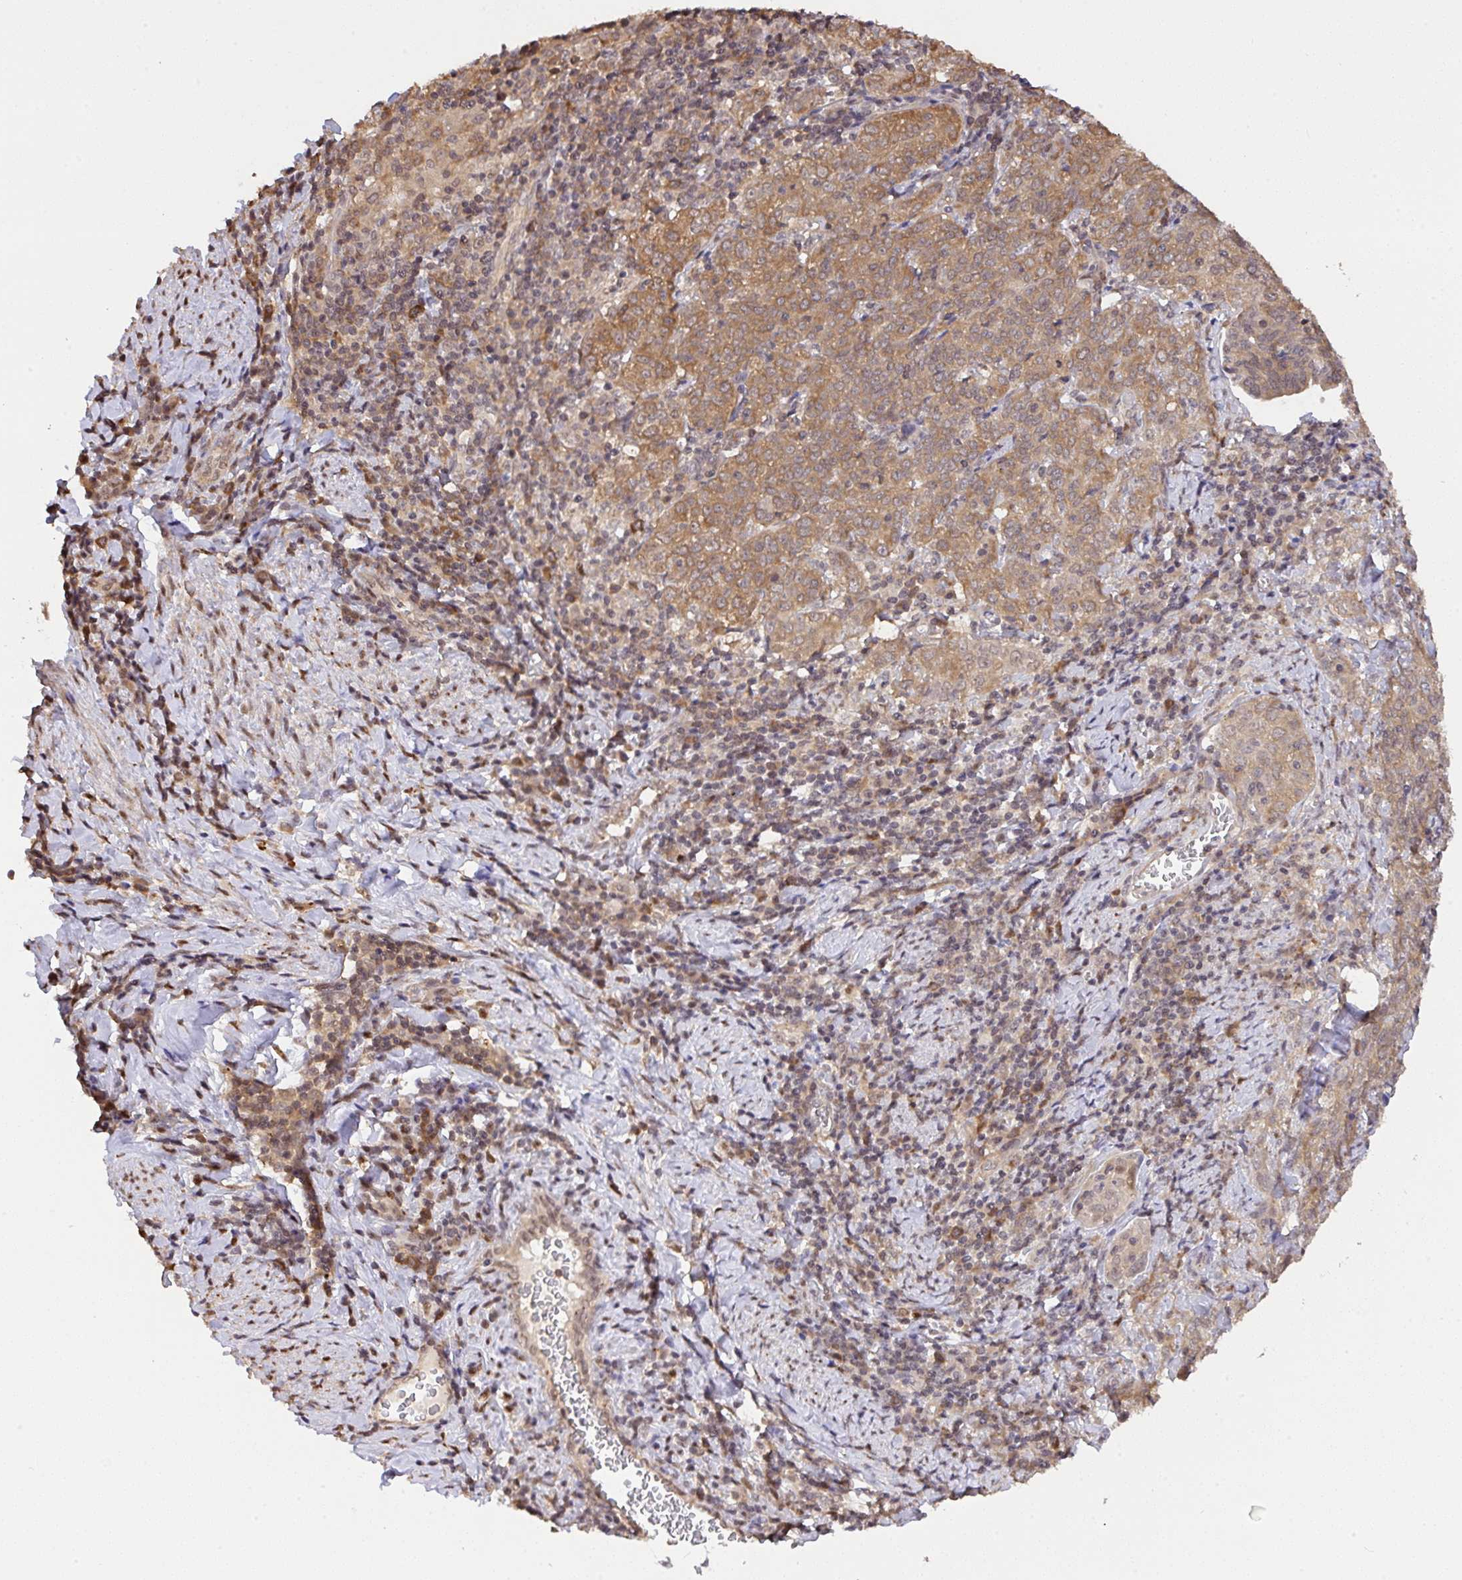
{"staining": {"intensity": "moderate", "quantity": ">75%", "location": "cytoplasmic/membranous"}, "tissue": "cervical cancer", "cell_type": "Tumor cells", "image_type": "cancer", "snomed": [{"axis": "morphology", "description": "Normal tissue, NOS"}, {"axis": "morphology", "description": "Squamous cell carcinoma, NOS"}, {"axis": "topography", "description": "Vagina"}, {"axis": "topography", "description": "Cervix"}], "caption": "This is a photomicrograph of immunohistochemistry (IHC) staining of squamous cell carcinoma (cervical), which shows moderate expression in the cytoplasmic/membranous of tumor cells.", "gene": "C12orf57", "patient": {"sex": "female", "age": 45}}